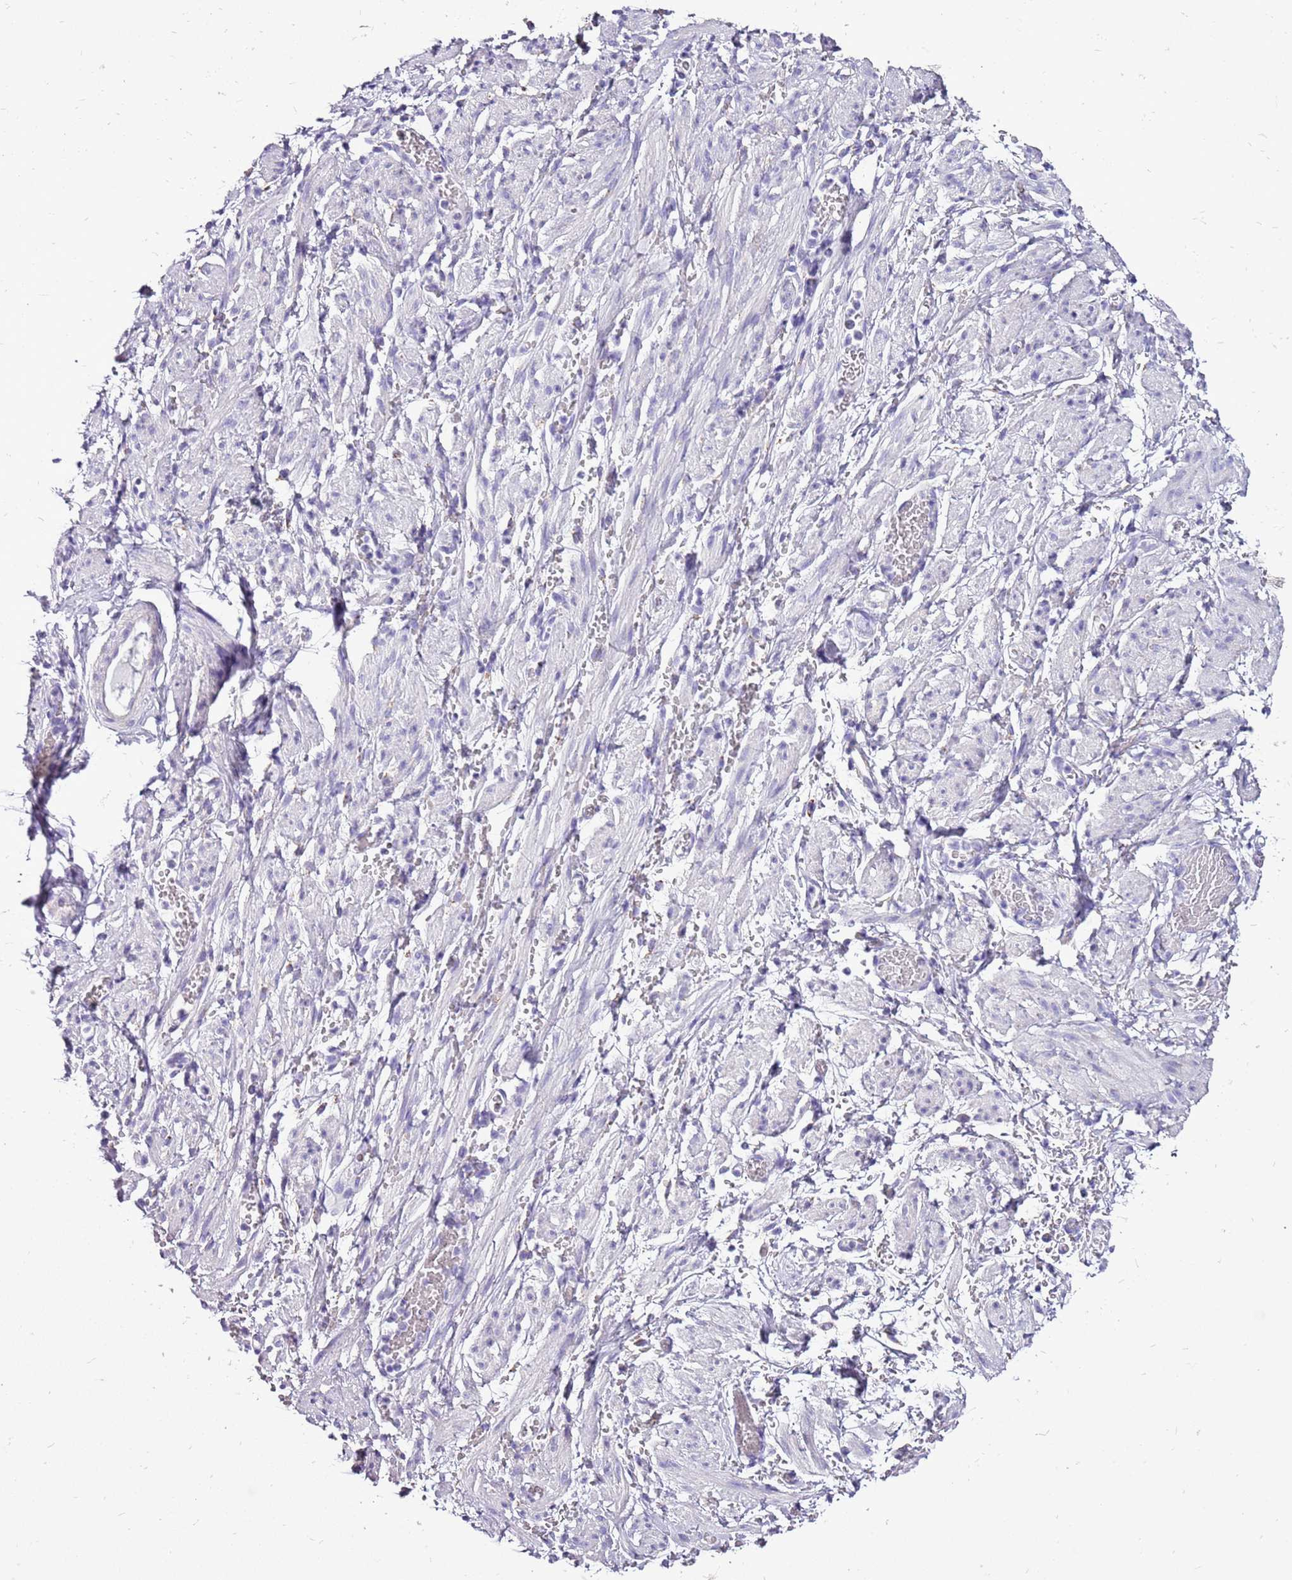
{"staining": {"intensity": "negative", "quantity": "none", "location": "none"}, "tissue": "adipose tissue", "cell_type": "Adipocytes", "image_type": "normal", "snomed": [{"axis": "morphology", "description": "Normal tissue, NOS"}, {"axis": "topography", "description": "Smooth muscle"}, {"axis": "topography", "description": "Peripheral nerve tissue"}], "caption": "Adipocytes show no significant protein staining in benign adipose tissue. (DAB (3,3'-diaminobenzidine) IHC with hematoxylin counter stain).", "gene": "ACSS3", "patient": {"sex": "female", "age": 39}}